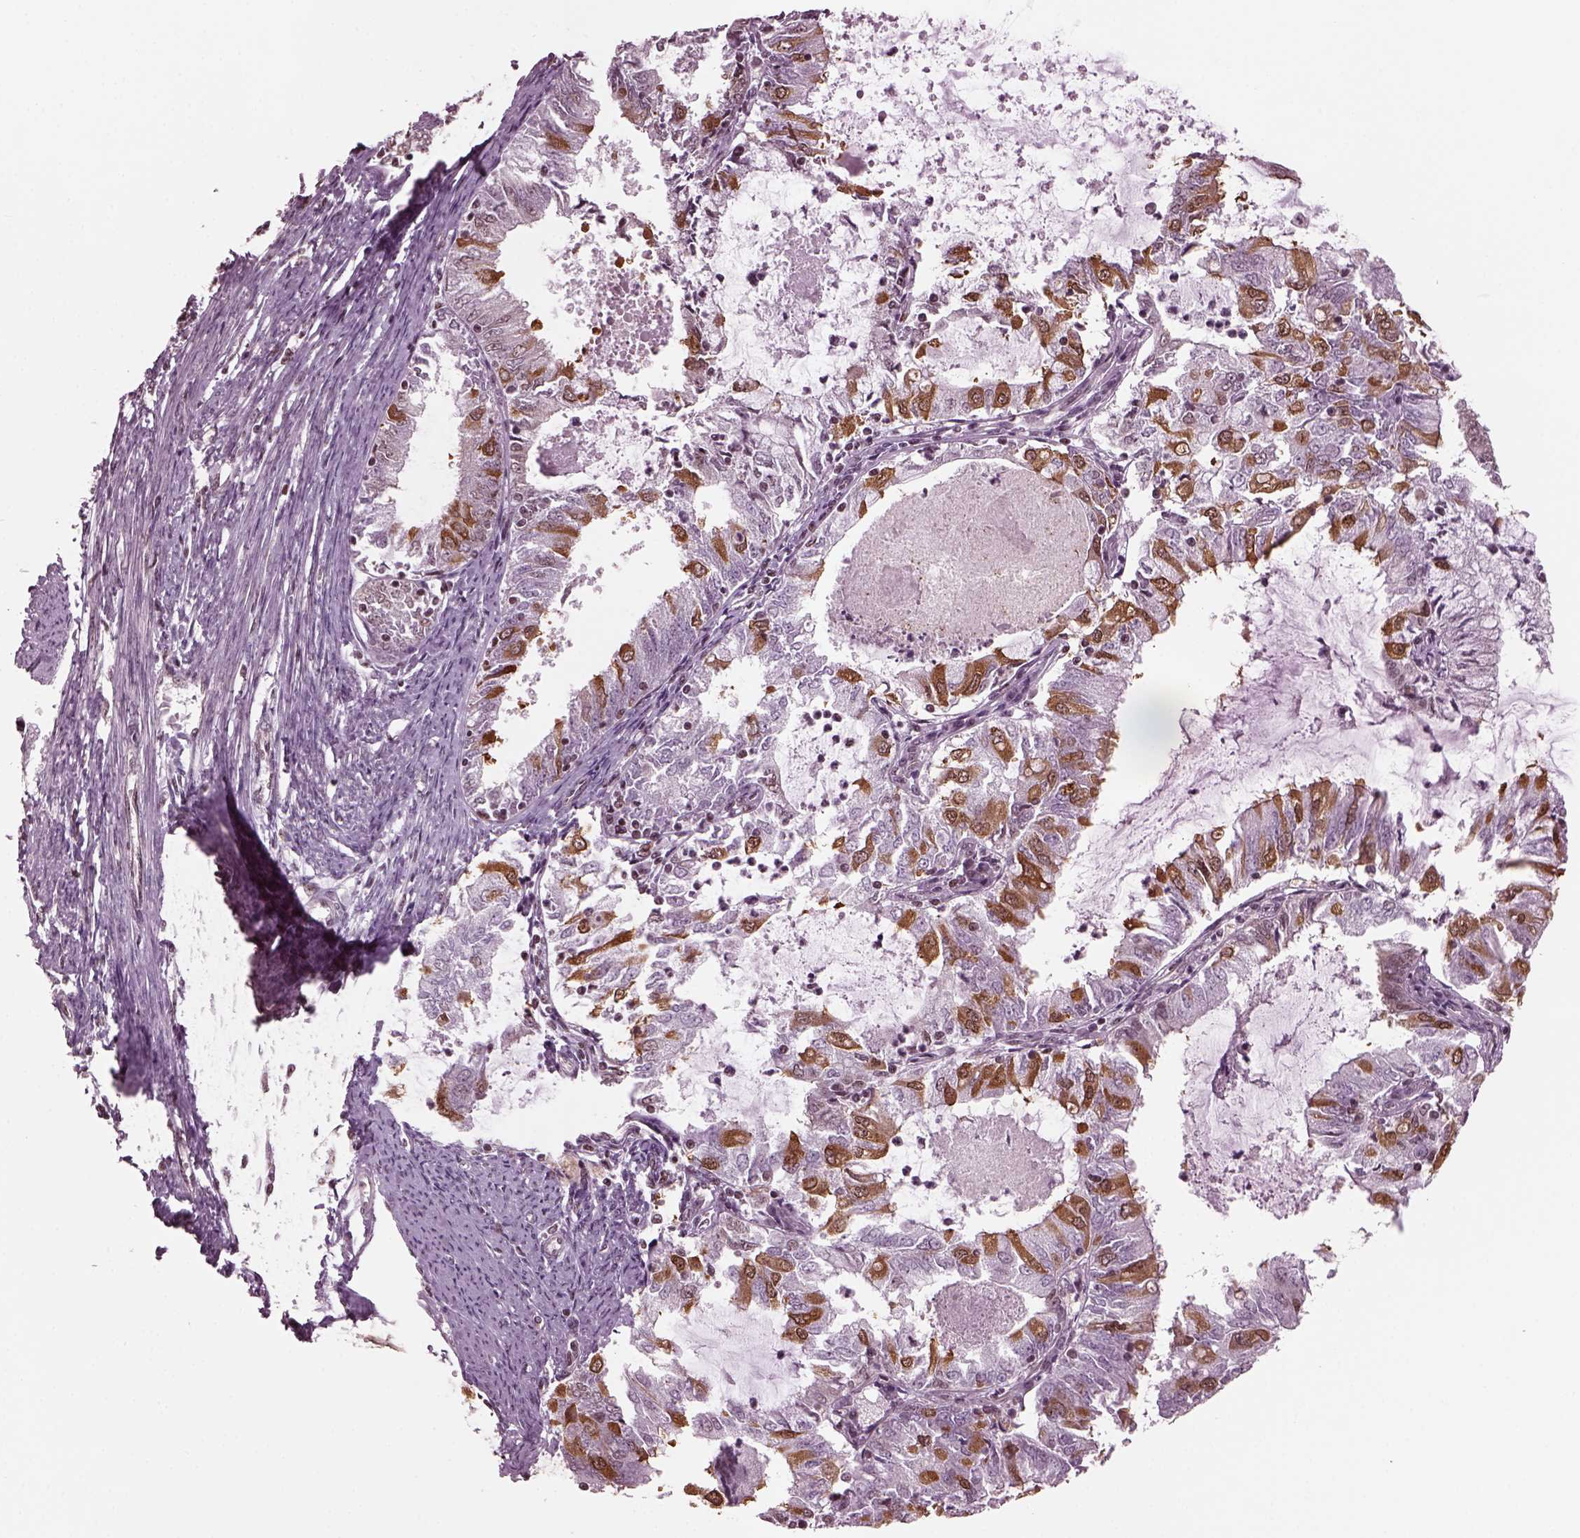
{"staining": {"intensity": "strong", "quantity": "<25%", "location": "cytoplasmic/membranous"}, "tissue": "endometrial cancer", "cell_type": "Tumor cells", "image_type": "cancer", "snomed": [{"axis": "morphology", "description": "Adenocarcinoma, NOS"}, {"axis": "topography", "description": "Endometrium"}], "caption": "High-magnification brightfield microscopy of endometrial cancer (adenocarcinoma) stained with DAB (3,3'-diaminobenzidine) (brown) and counterstained with hematoxylin (blue). tumor cells exhibit strong cytoplasmic/membranous positivity is present in about<25% of cells. Ihc stains the protein of interest in brown and the nuclei are stained blue.", "gene": "RUVBL2", "patient": {"sex": "female", "age": 57}}